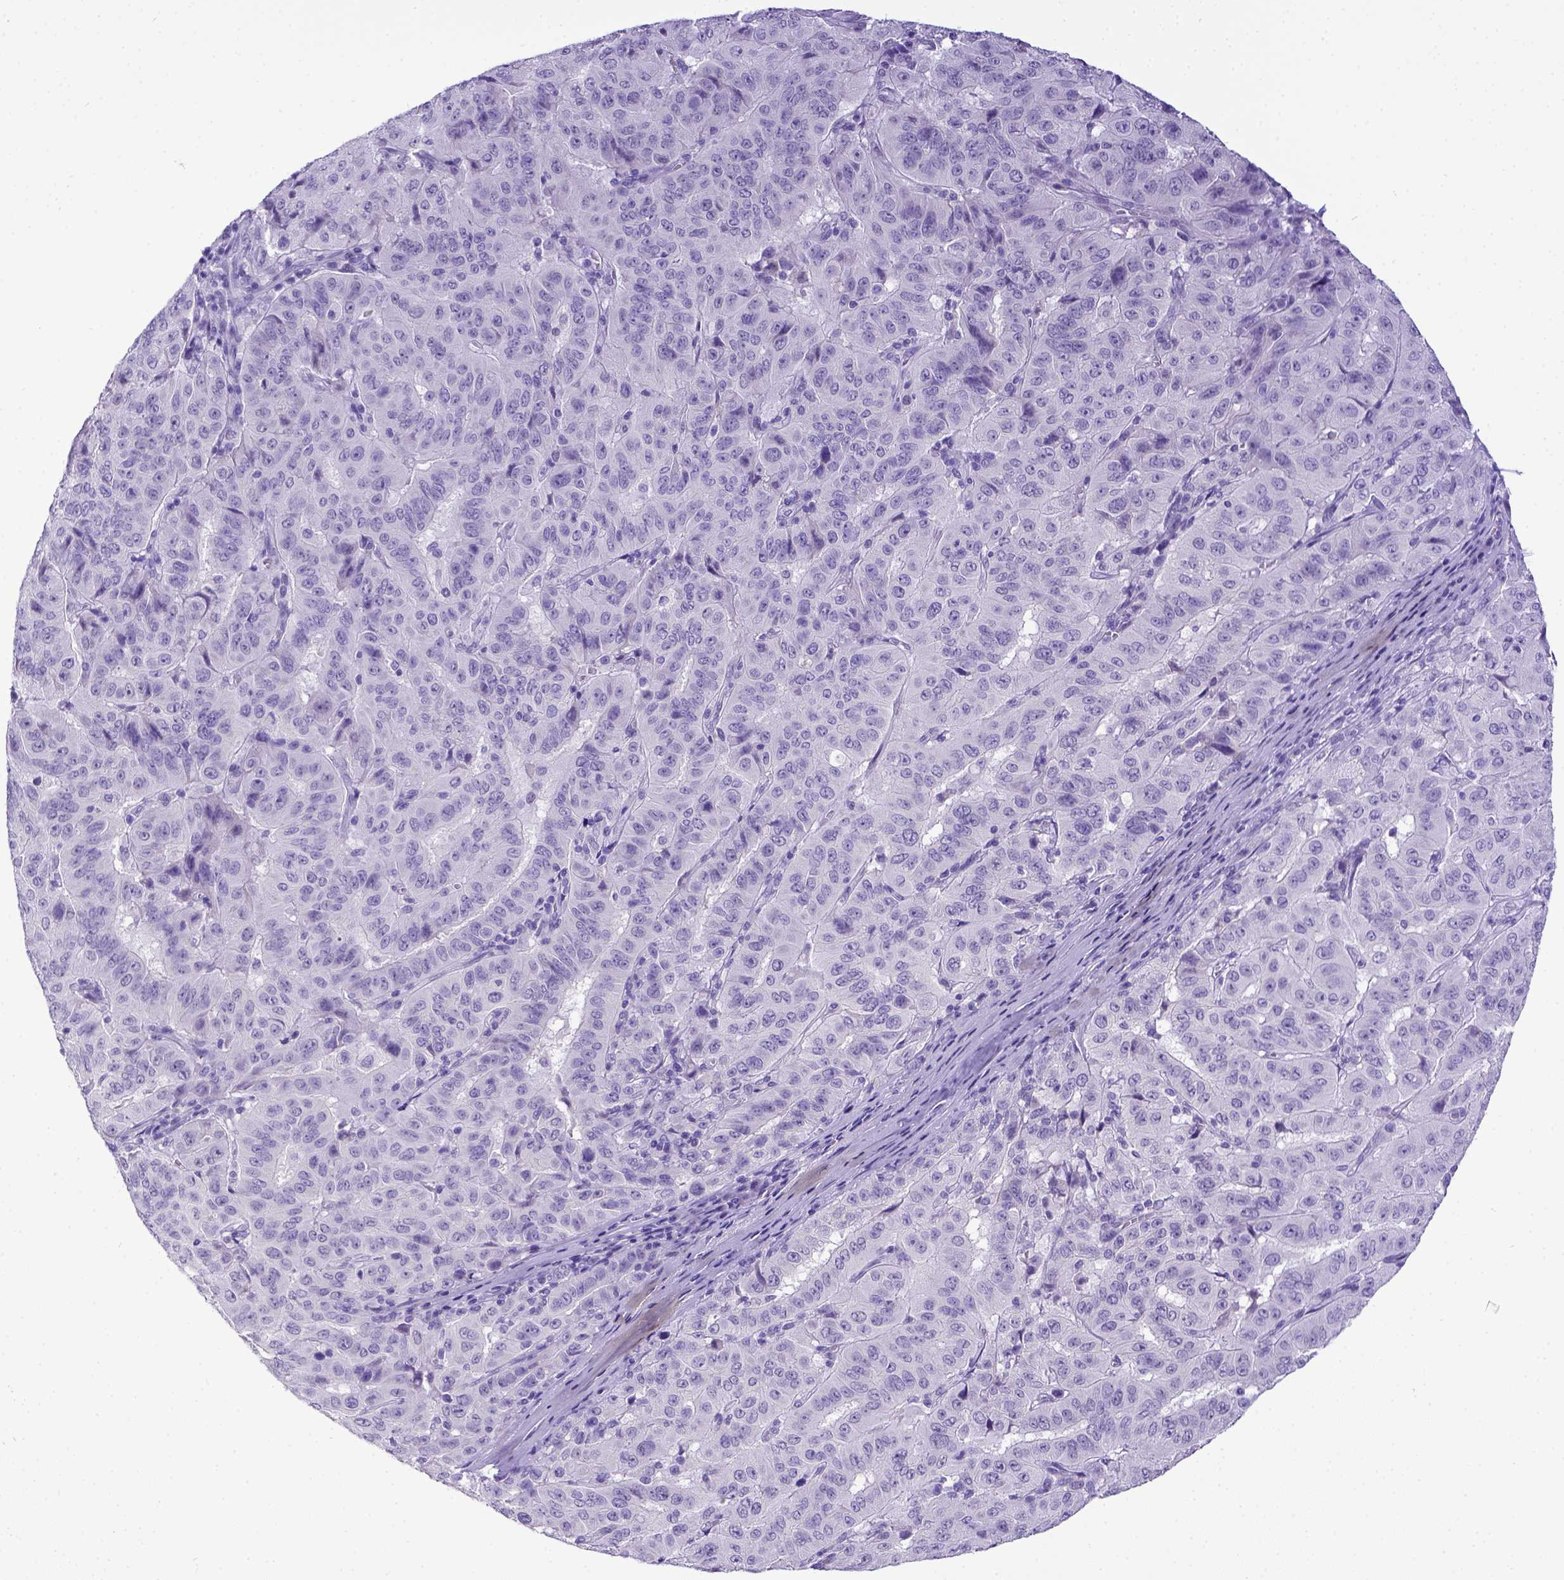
{"staining": {"intensity": "negative", "quantity": "none", "location": "none"}, "tissue": "pancreatic cancer", "cell_type": "Tumor cells", "image_type": "cancer", "snomed": [{"axis": "morphology", "description": "Adenocarcinoma, NOS"}, {"axis": "topography", "description": "Pancreas"}], "caption": "A histopathology image of human pancreatic adenocarcinoma is negative for staining in tumor cells. The staining was performed using DAB to visualize the protein expression in brown, while the nuclei were stained in blue with hematoxylin (Magnification: 20x).", "gene": "ESR1", "patient": {"sex": "male", "age": 63}}